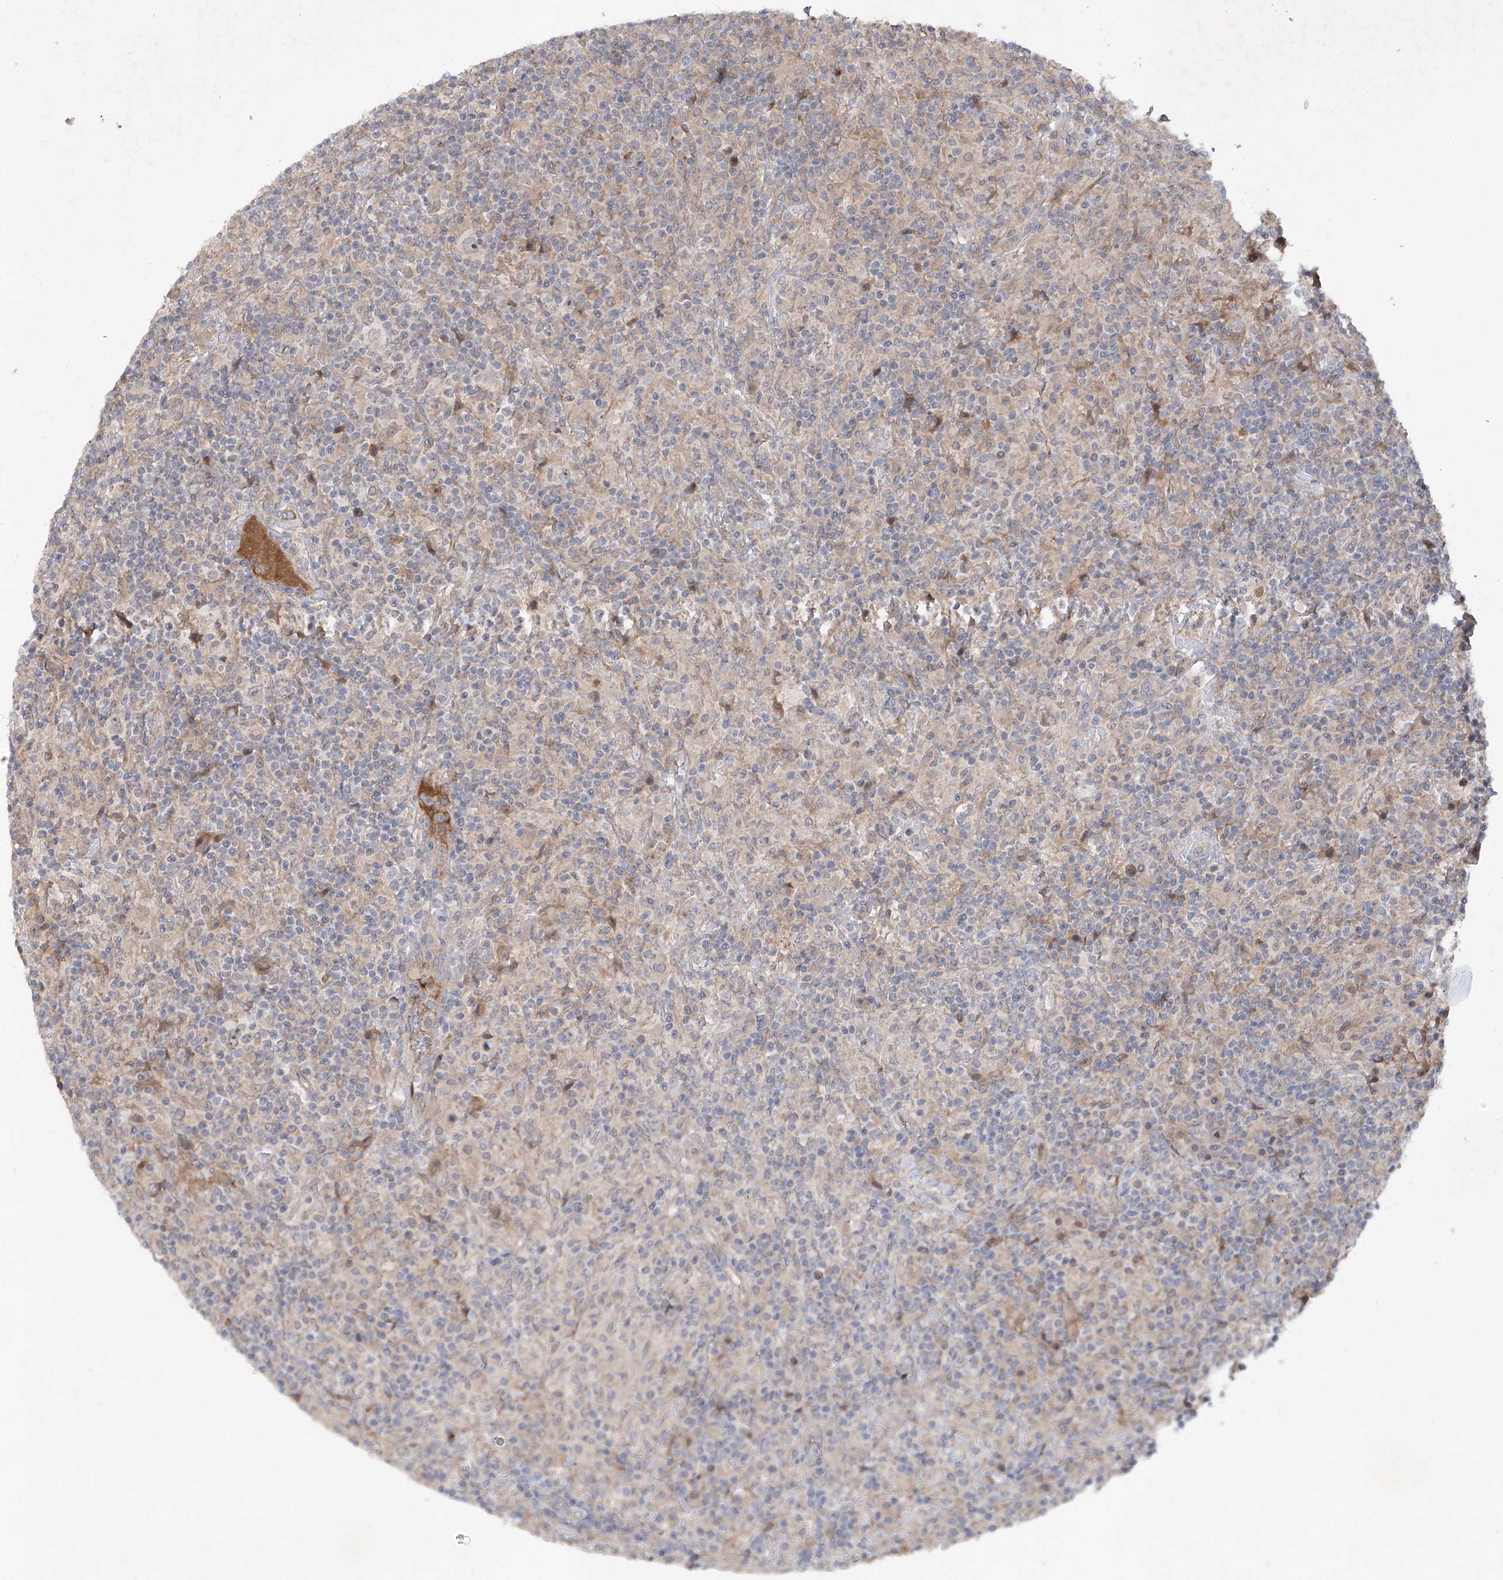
{"staining": {"intensity": "negative", "quantity": "none", "location": "none"}, "tissue": "lymphoma", "cell_type": "Tumor cells", "image_type": "cancer", "snomed": [{"axis": "morphology", "description": "Hodgkin's disease, NOS"}, {"axis": "topography", "description": "Lymph node"}], "caption": "Immunohistochemistry (IHC) of lymphoma demonstrates no positivity in tumor cells.", "gene": "FAM135A", "patient": {"sex": "male", "age": 70}}